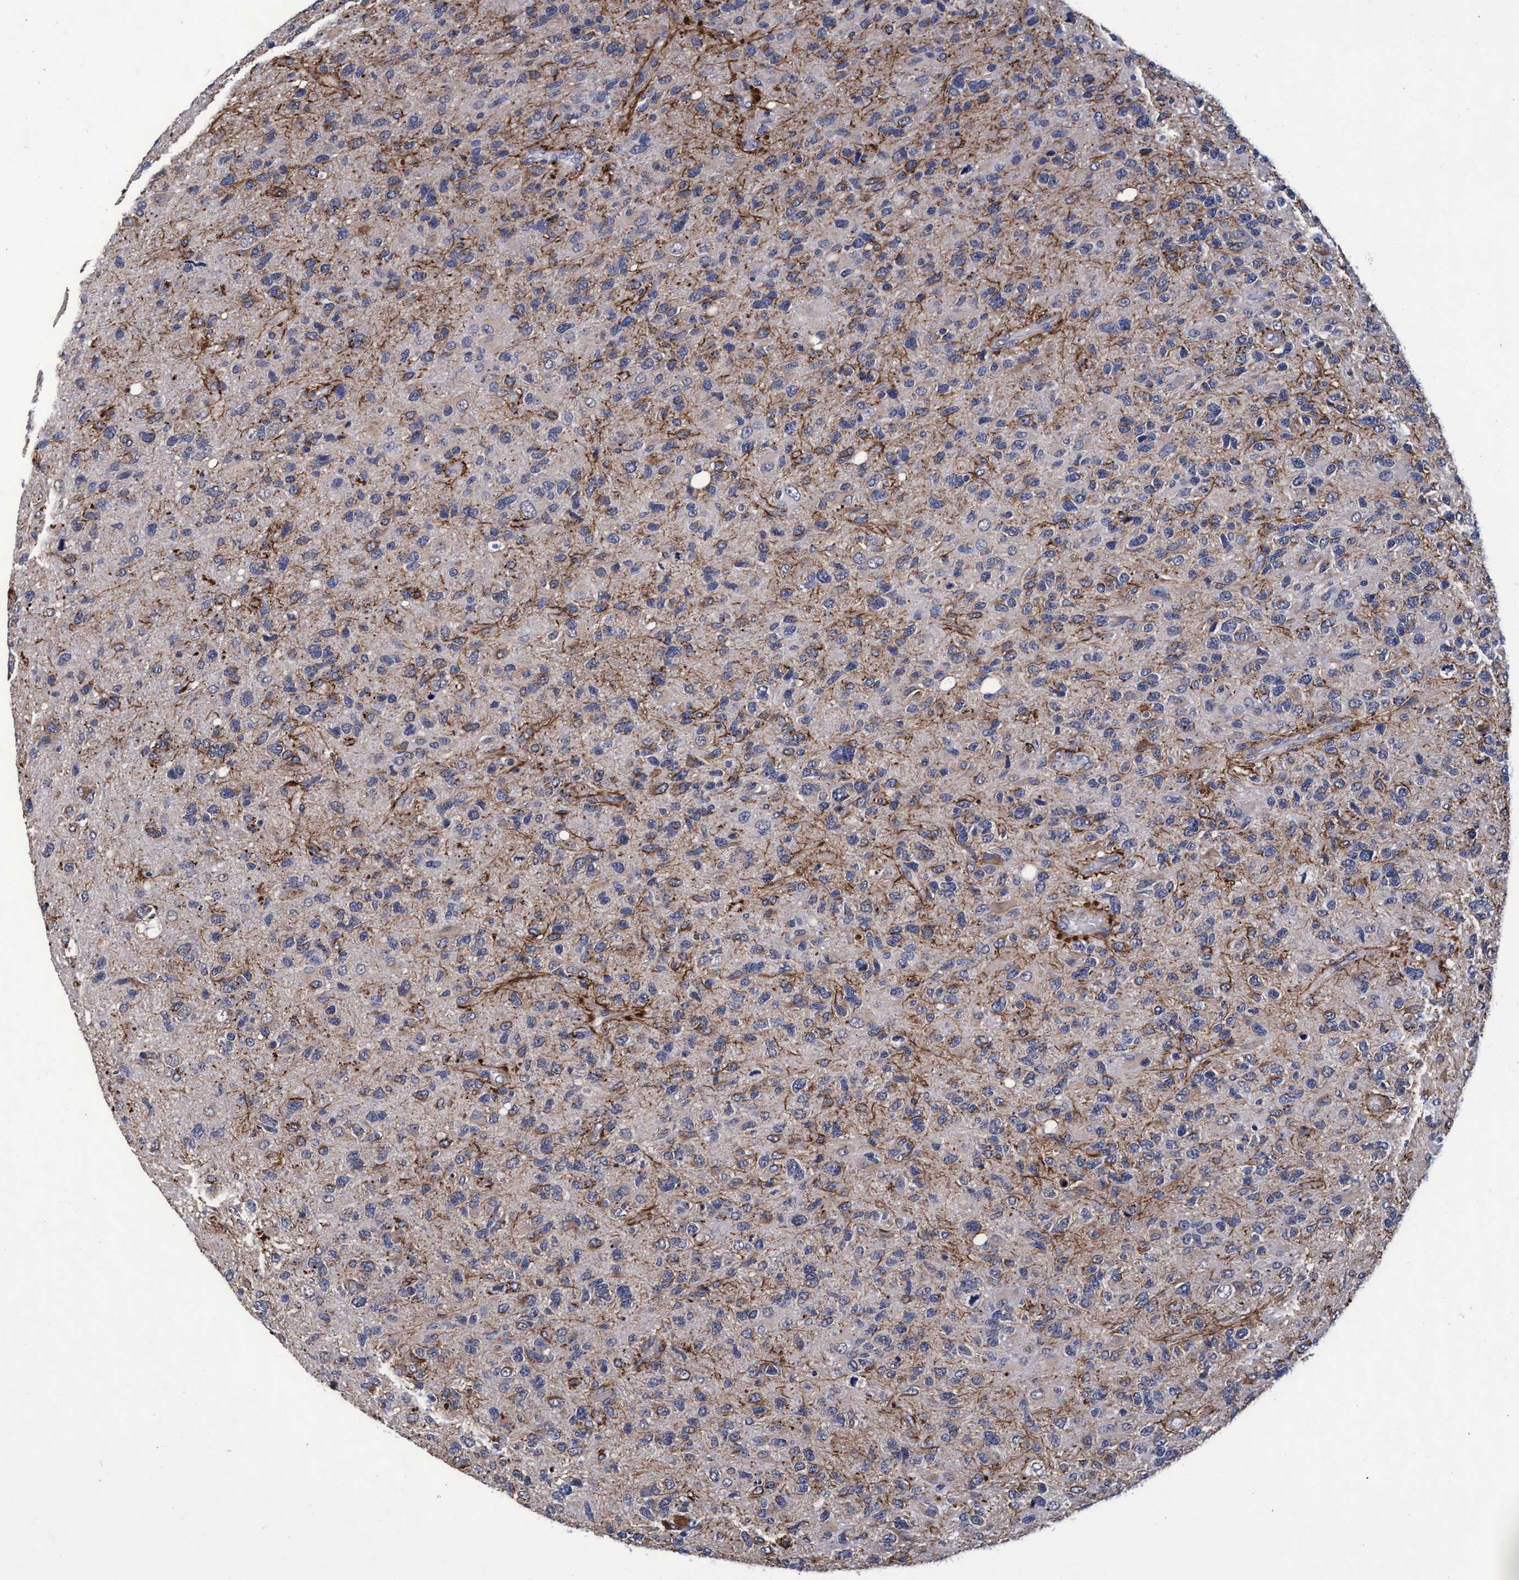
{"staining": {"intensity": "negative", "quantity": "none", "location": "none"}, "tissue": "glioma", "cell_type": "Tumor cells", "image_type": "cancer", "snomed": [{"axis": "morphology", "description": "Glioma, malignant, High grade"}, {"axis": "topography", "description": "Brain"}], "caption": "Malignant high-grade glioma was stained to show a protein in brown. There is no significant expression in tumor cells.", "gene": "CPQ", "patient": {"sex": "female", "age": 58}}